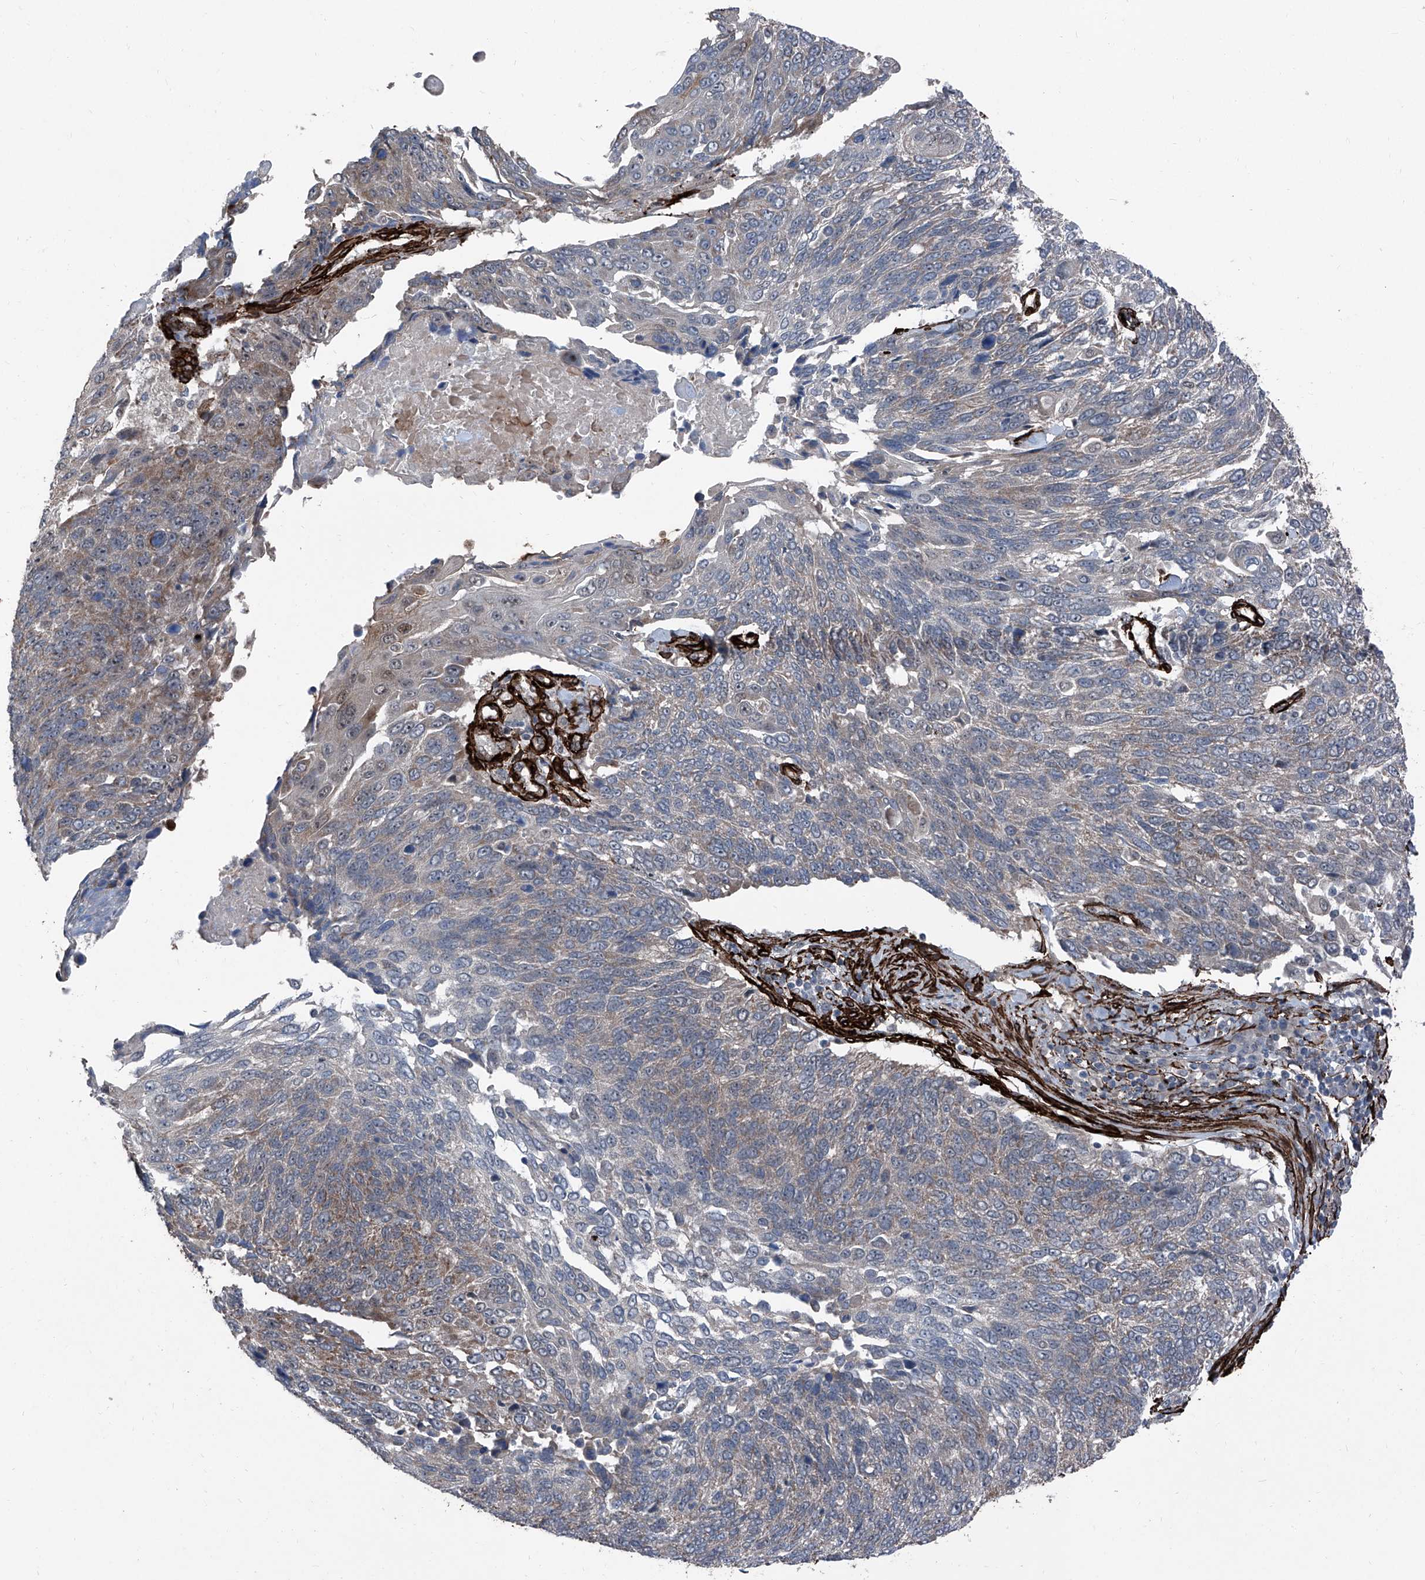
{"staining": {"intensity": "negative", "quantity": "none", "location": "none"}, "tissue": "lung cancer", "cell_type": "Tumor cells", "image_type": "cancer", "snomed": [{"axis": "morphology", "description": "Squamous cell carcinoma, NOS"}, {"axis": "topography", "description": "Lung"}], "caption": "High power microscopy micrograph of an IHC micrograph of lung cancer, revealing no significant positivity in tumor cells. (DAB immunohistochemistry with hematoxylin counter stain).", "gene": "COA7", "patient": {"sex": "male", "age": 66}}